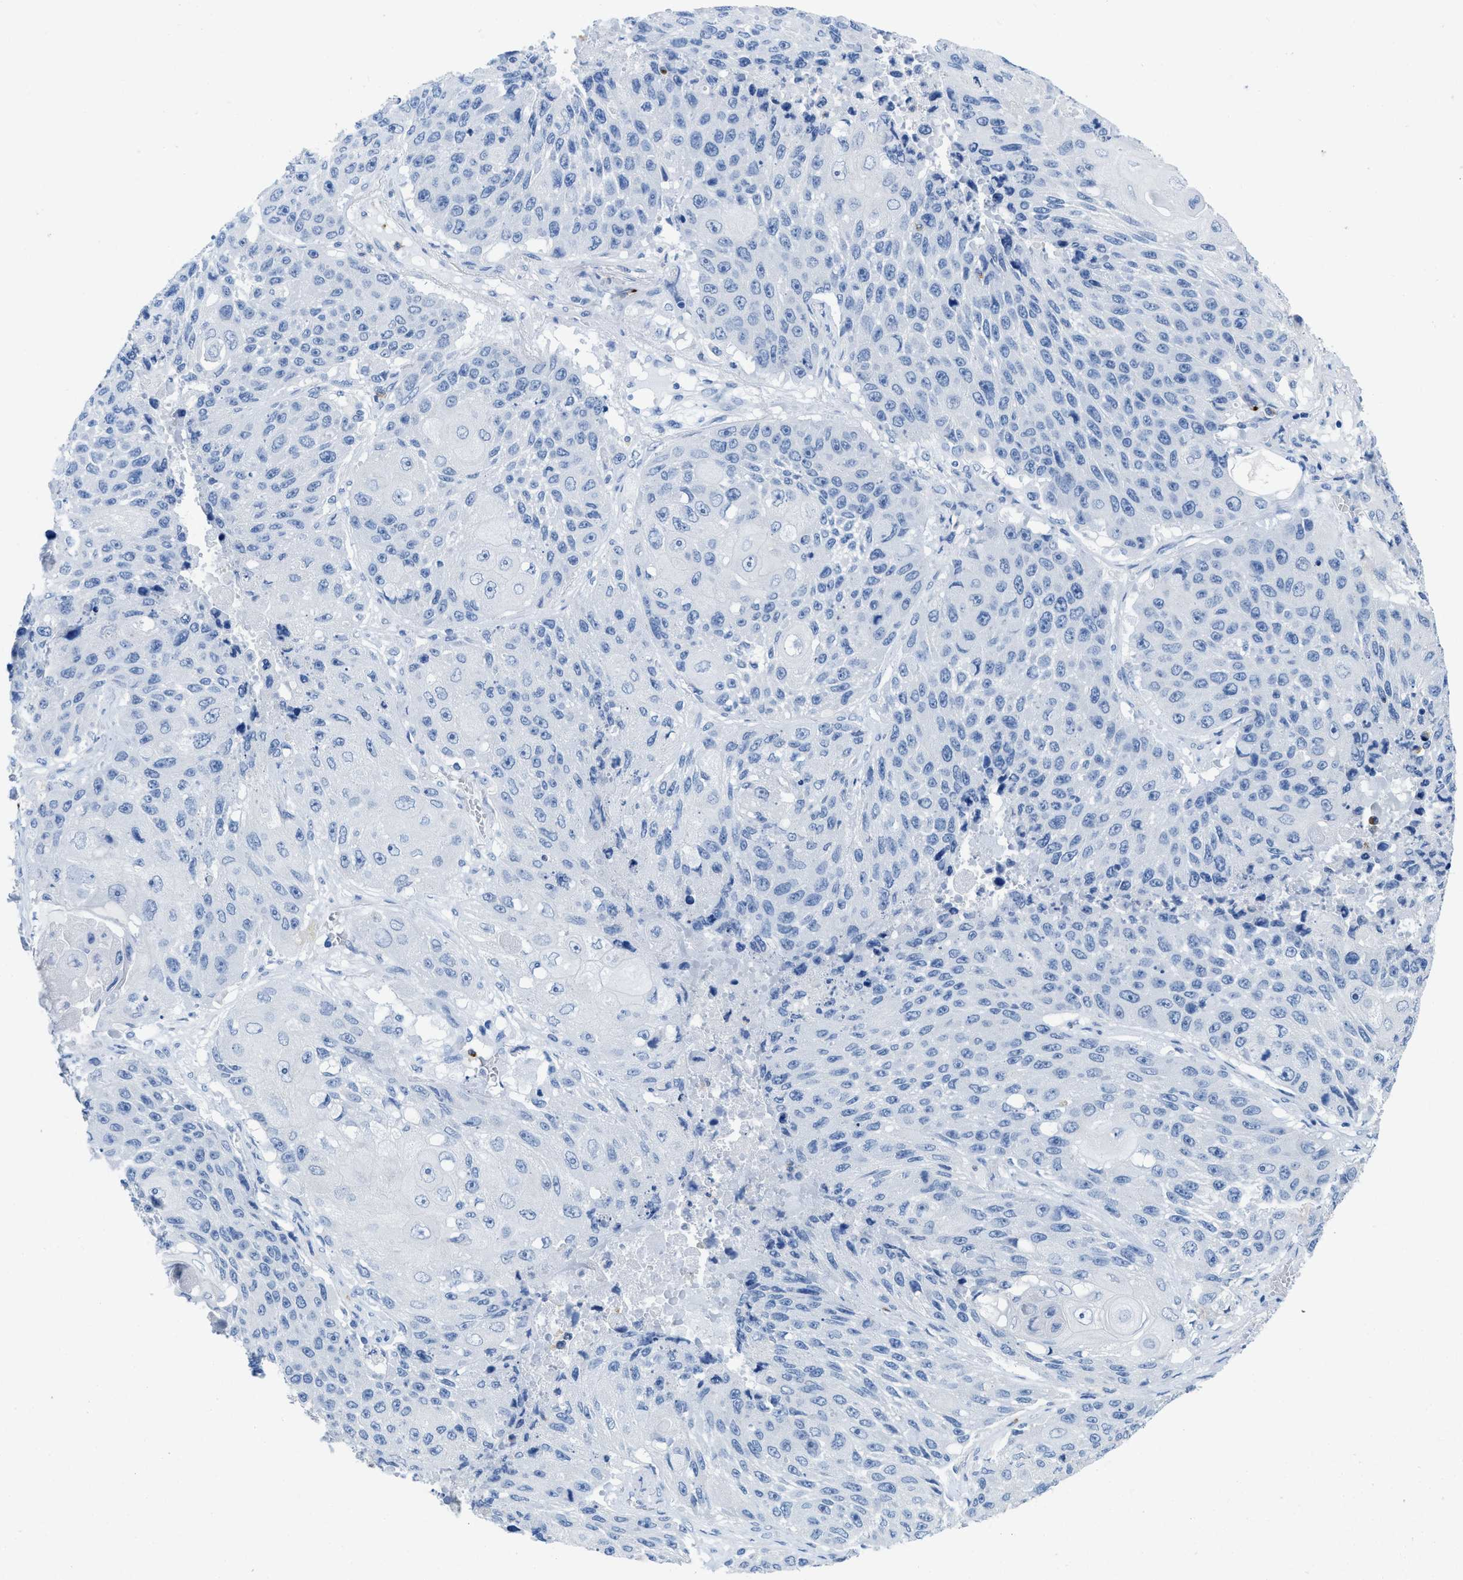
{"staining": {"intensity": "negative", "quantity": "none", "location": "none"}, "tissue": "lung cancer", "cell_type": "Tumor cells", "image_type": "cancer", "snomed": [{"axis": "morphology", "description": "Squamous cell carcinoma, NOS"}, {"axis": "topography", "description": "Lung"}], "caption": "Immunohistochemical staining of lung squamous cell carcinoma shows no significant staining in tumor cells.", "gene": "CR1", "patient": {"sex": "male", "age": 61}}